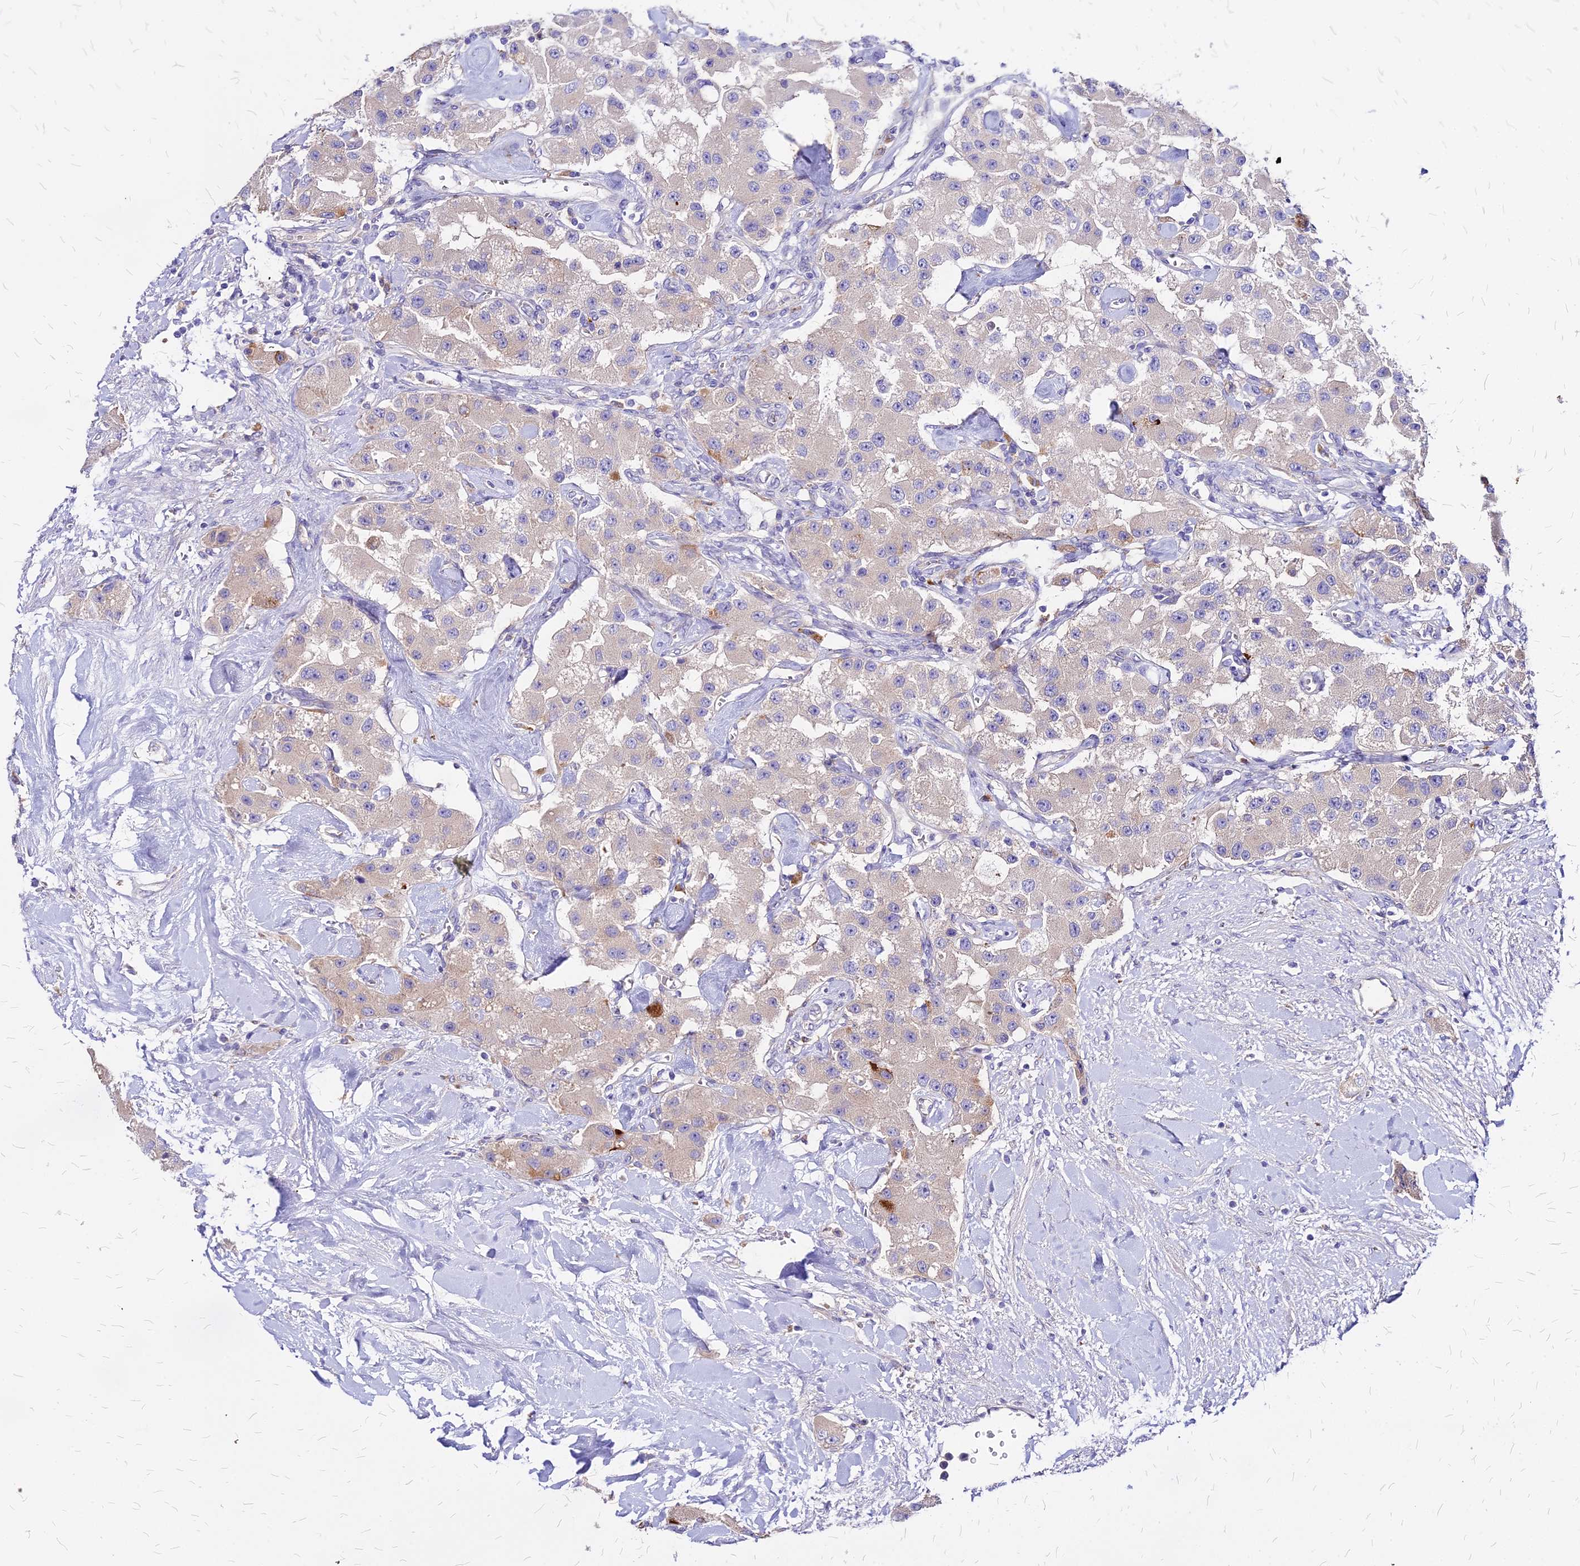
{"staining": {"intensity": "negative", "quantity": "none", "location": "none"}, "tissue": "carcinoid", "cell_type": "Tumor cells", "image_type": "cancer", "snomed": [{"axis": "morphology", "description": "Carcinoid, malignant, NOS"}, {"axis": "topography", "description": "Pancreas"}], "caption": "Micrograph shows no protein staining in tumor cells of carcinoid (malignant) tissue. The staining was performed using DAB (3,3'-diaminobenzidine) to visualize the protein expression in brown, while the nuclei were stained in blue with hematoxylin (Magnification: 20x).", "gene": "COMMD10", "patient": {"sex": "male", "age": 41}}